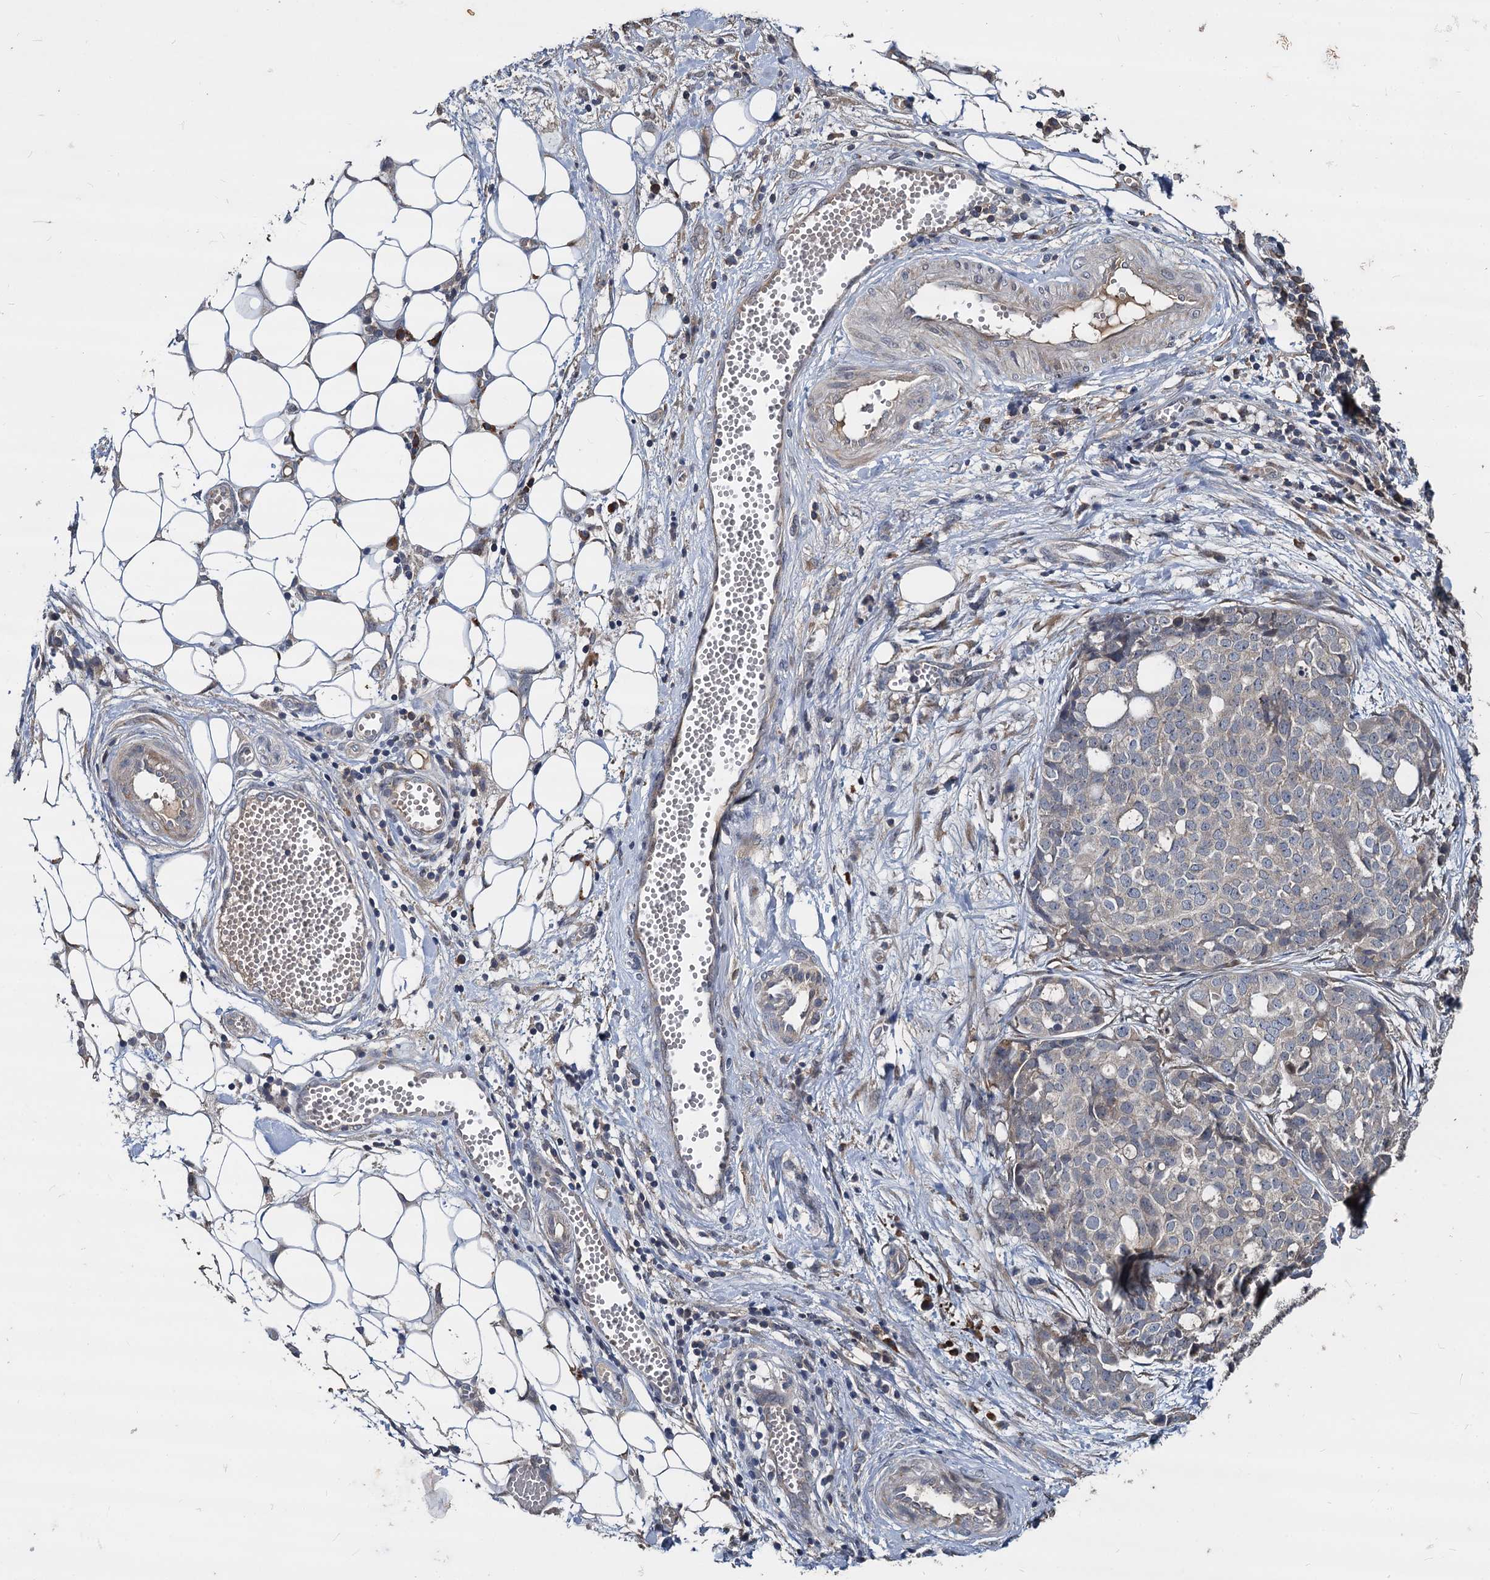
{"staining": {"intensity": "negative", "quantity": "none", "location": "none"}, "tissue": "ovarian cancer", "cell_type": "Tumor cells", "image_type": "cancer", "snomed": [{"axis": "morphology", "description": "Cystadenocarcinoma, serous, NOS"}, {"axis": "topography", "description": "Soft tissue"}, {"axis": "topography", "description": "Ovary"}], "caption": "Immunohistochemistry of human serous cystadenocarcinoma (ovarian) exhibits no positivity in tumor cells.", "gene": "CCDC184", "patient": {"sex": "female", "age": 57}}